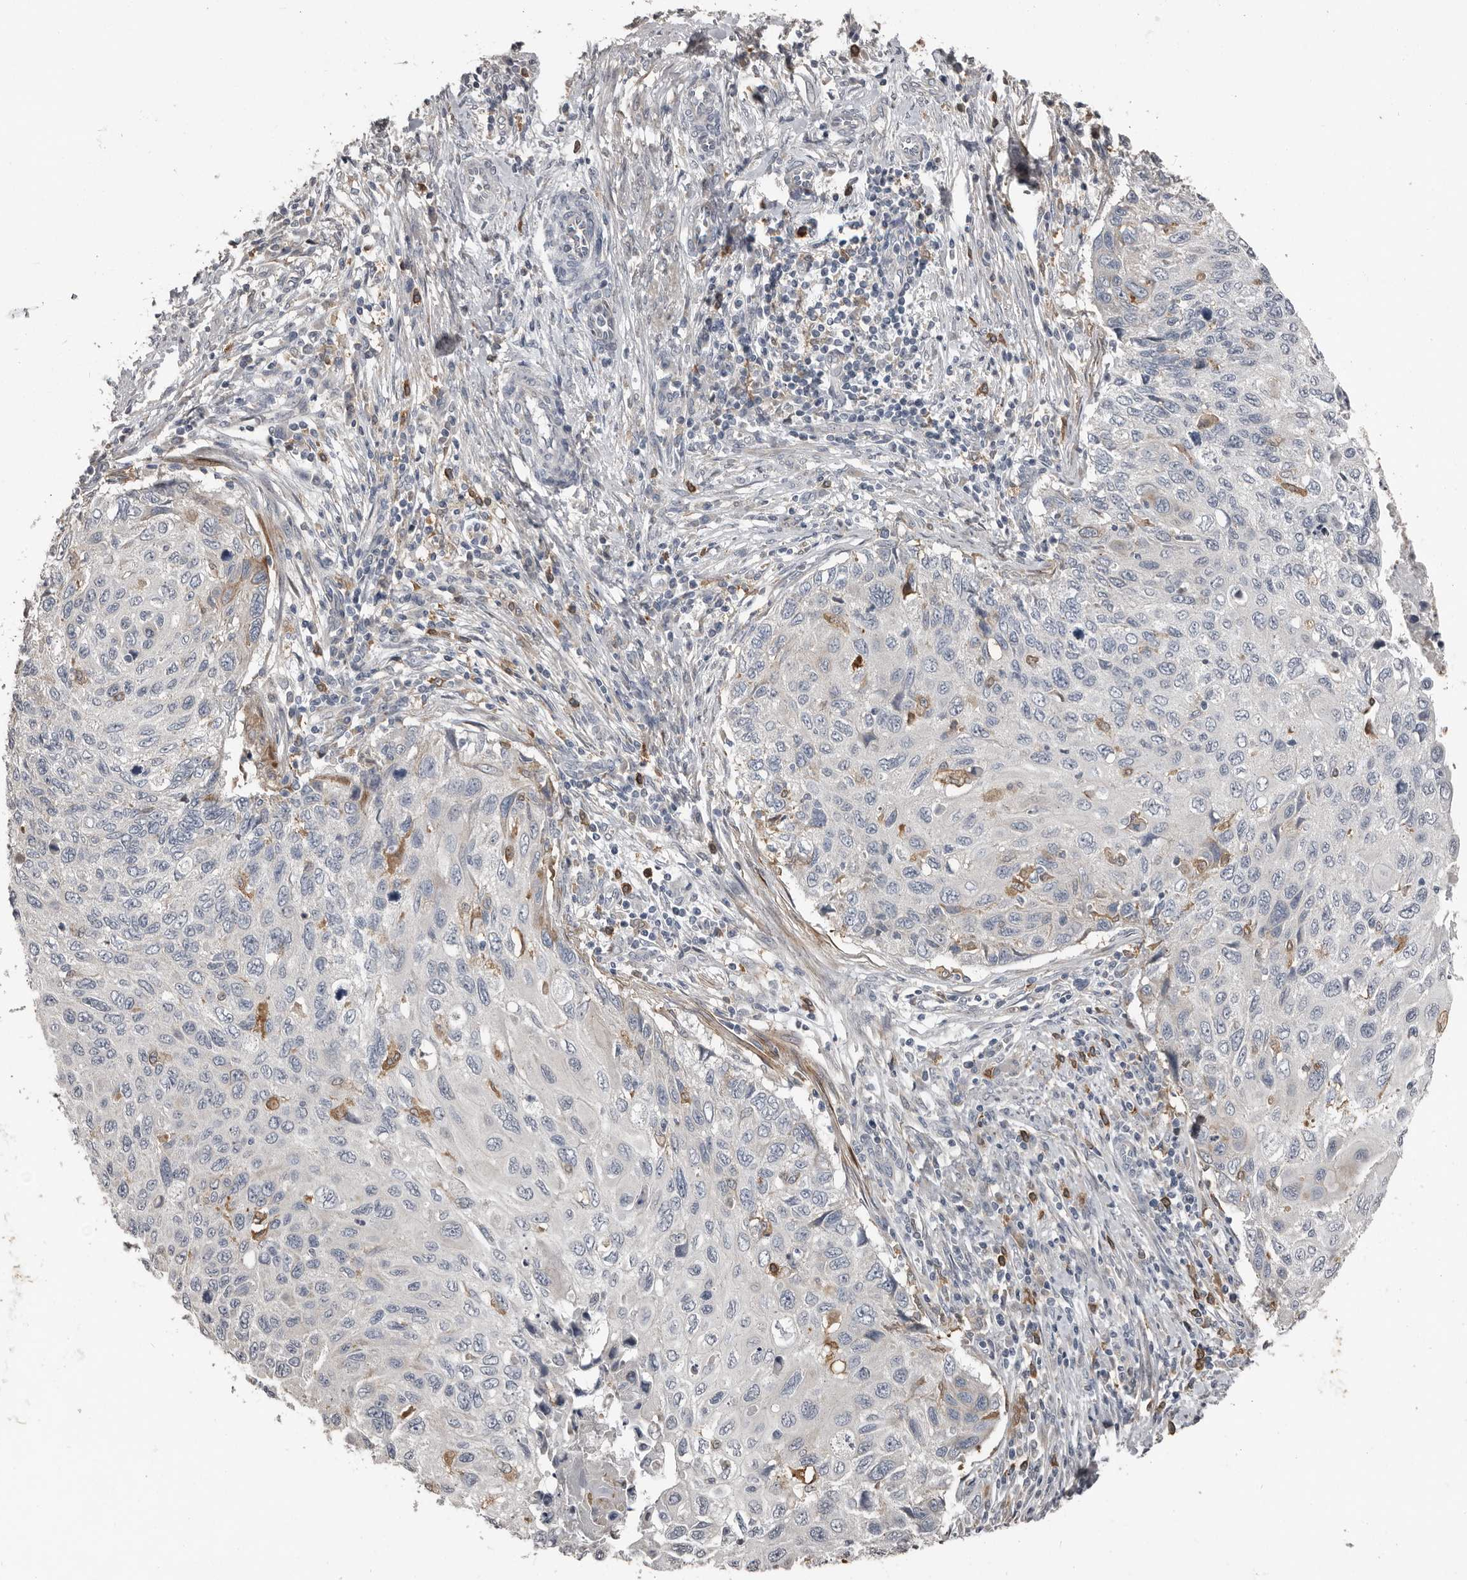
{"staining": {"intensity": "negative", "quantity": "none", "location": "none"}, "tissue": "cervical cancer", "cell_type": "Tumor cells", "image_type": "cancer", "snomed": [{"axis": "morphology", "description": "Squamous cell carcinoma, NOS"}, {"axis": "topography", "description": "Cervix"}], "caption": "Immunohistochemistry micrograph of neoplastic tissue: human squamous cell carcinoma (cervical) stained with DAB (3,3'-diaminobenzidine) demonstrates no significant protein positivity in tumor cells. (Brightfield microscopy of DAB (3,3'-diaminobenzidine) immunohistochemistry at high magnification).", "gene": "KCNJ8", "patient": {"sex": "female", "age": 70}}